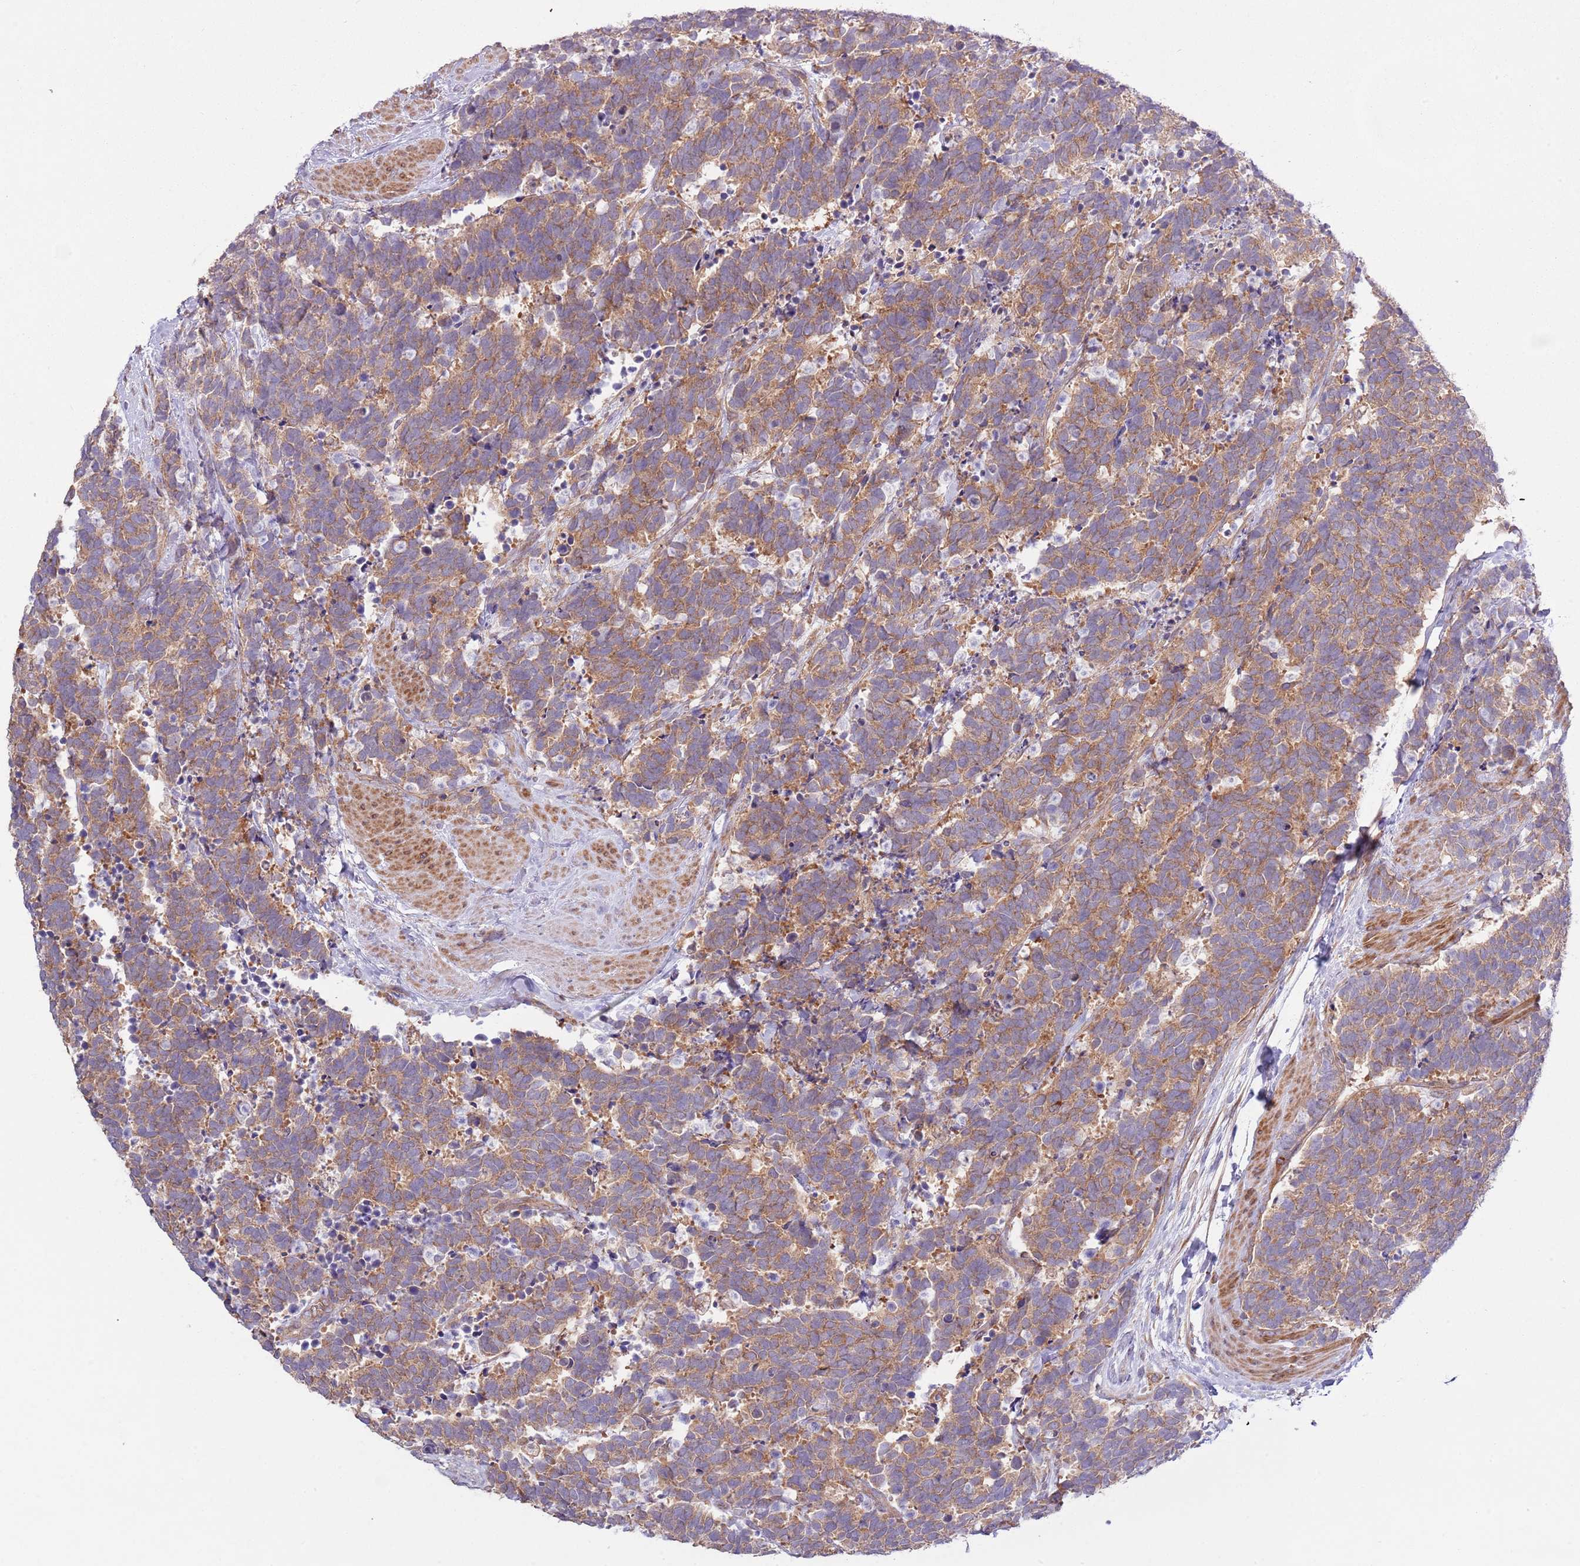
{"staining": {"intensity": "moderate", "quantity": ">75%", "location": "cytoplasmic/membranous"}, "tissue": "carcinoid", "cell_type": "Tumor cells", "image_type": "cancer", "snomed": [{"axis": "morphology", "description": "Carcinoma, NOS"}, {"axis": "morphology", "description": "Carcinoid, malignant, NOS"}, {"axis": "topography", "description": "Prostate"}], "caption": "High-power microscopy captured an immunohistochemistry (IHC) photomicrograph of carcinoma, revealing moderate cytoplasmic/membranous staining in approximately >75% of tumor cells.", "gene": "LPIN2", "patient": {"sex": "male", "age": 57}}